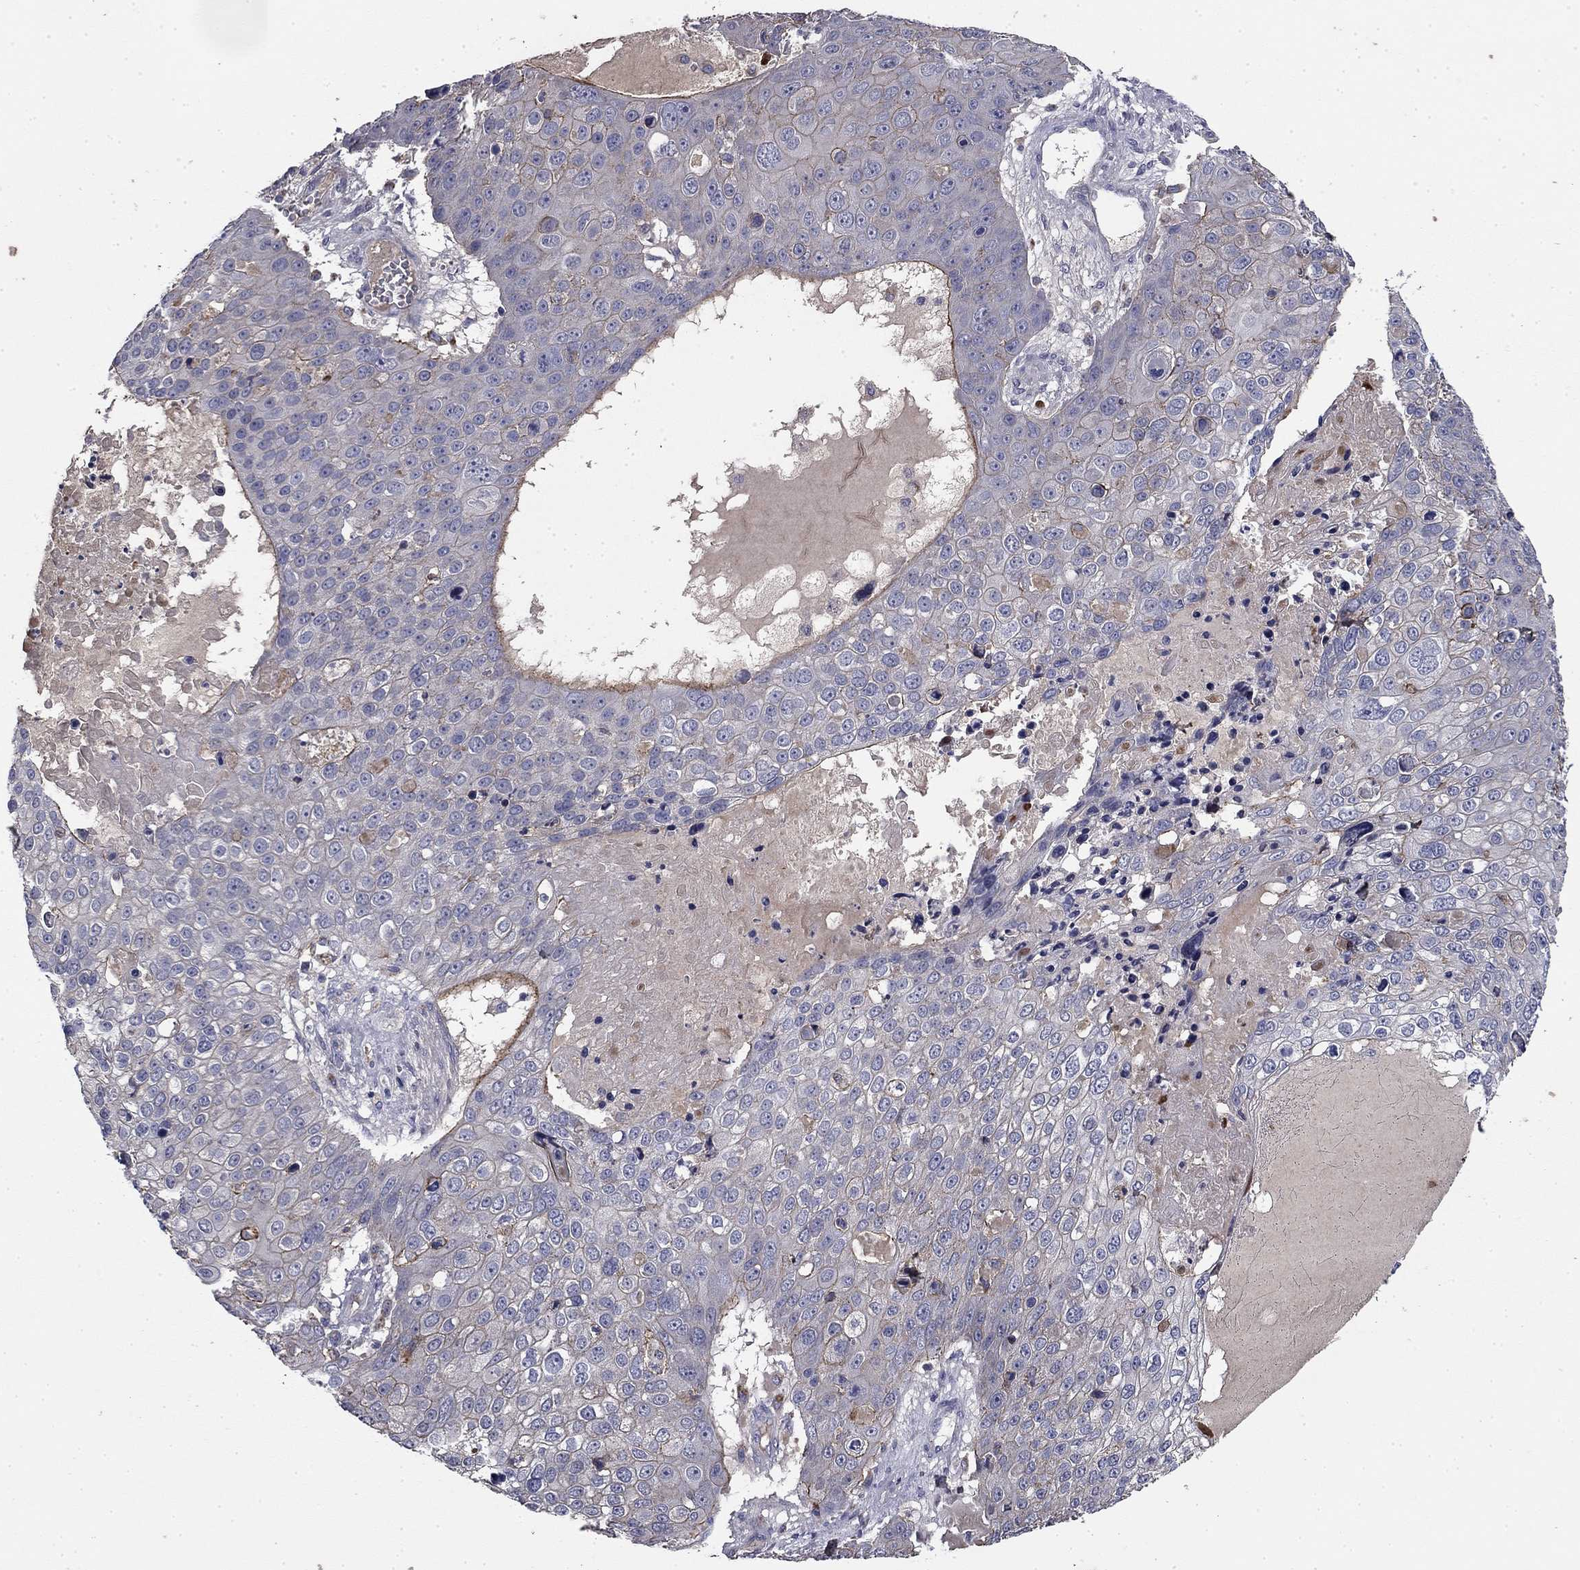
{"staining": {"intensity": "negative", "quantity": "none", "location": "none"}, "tissue": "skin cancer", "cell_type": "Tumor cells", "image_type": "cancer", "snomed": [{"axis": "morphology", "description": "Squamous cell carcinoma, NOS"}, {"axis": "topography", "description": "Skin"}], "caption": "An immunohistochemistry image of skin cancer (squamous cell carcinoma) is shown. There is no staining in tumor cells of skin cancer (squamous cell carcinoma).", "gene": "COL2A1", "patient": {"sex": "male", "age": 71}}